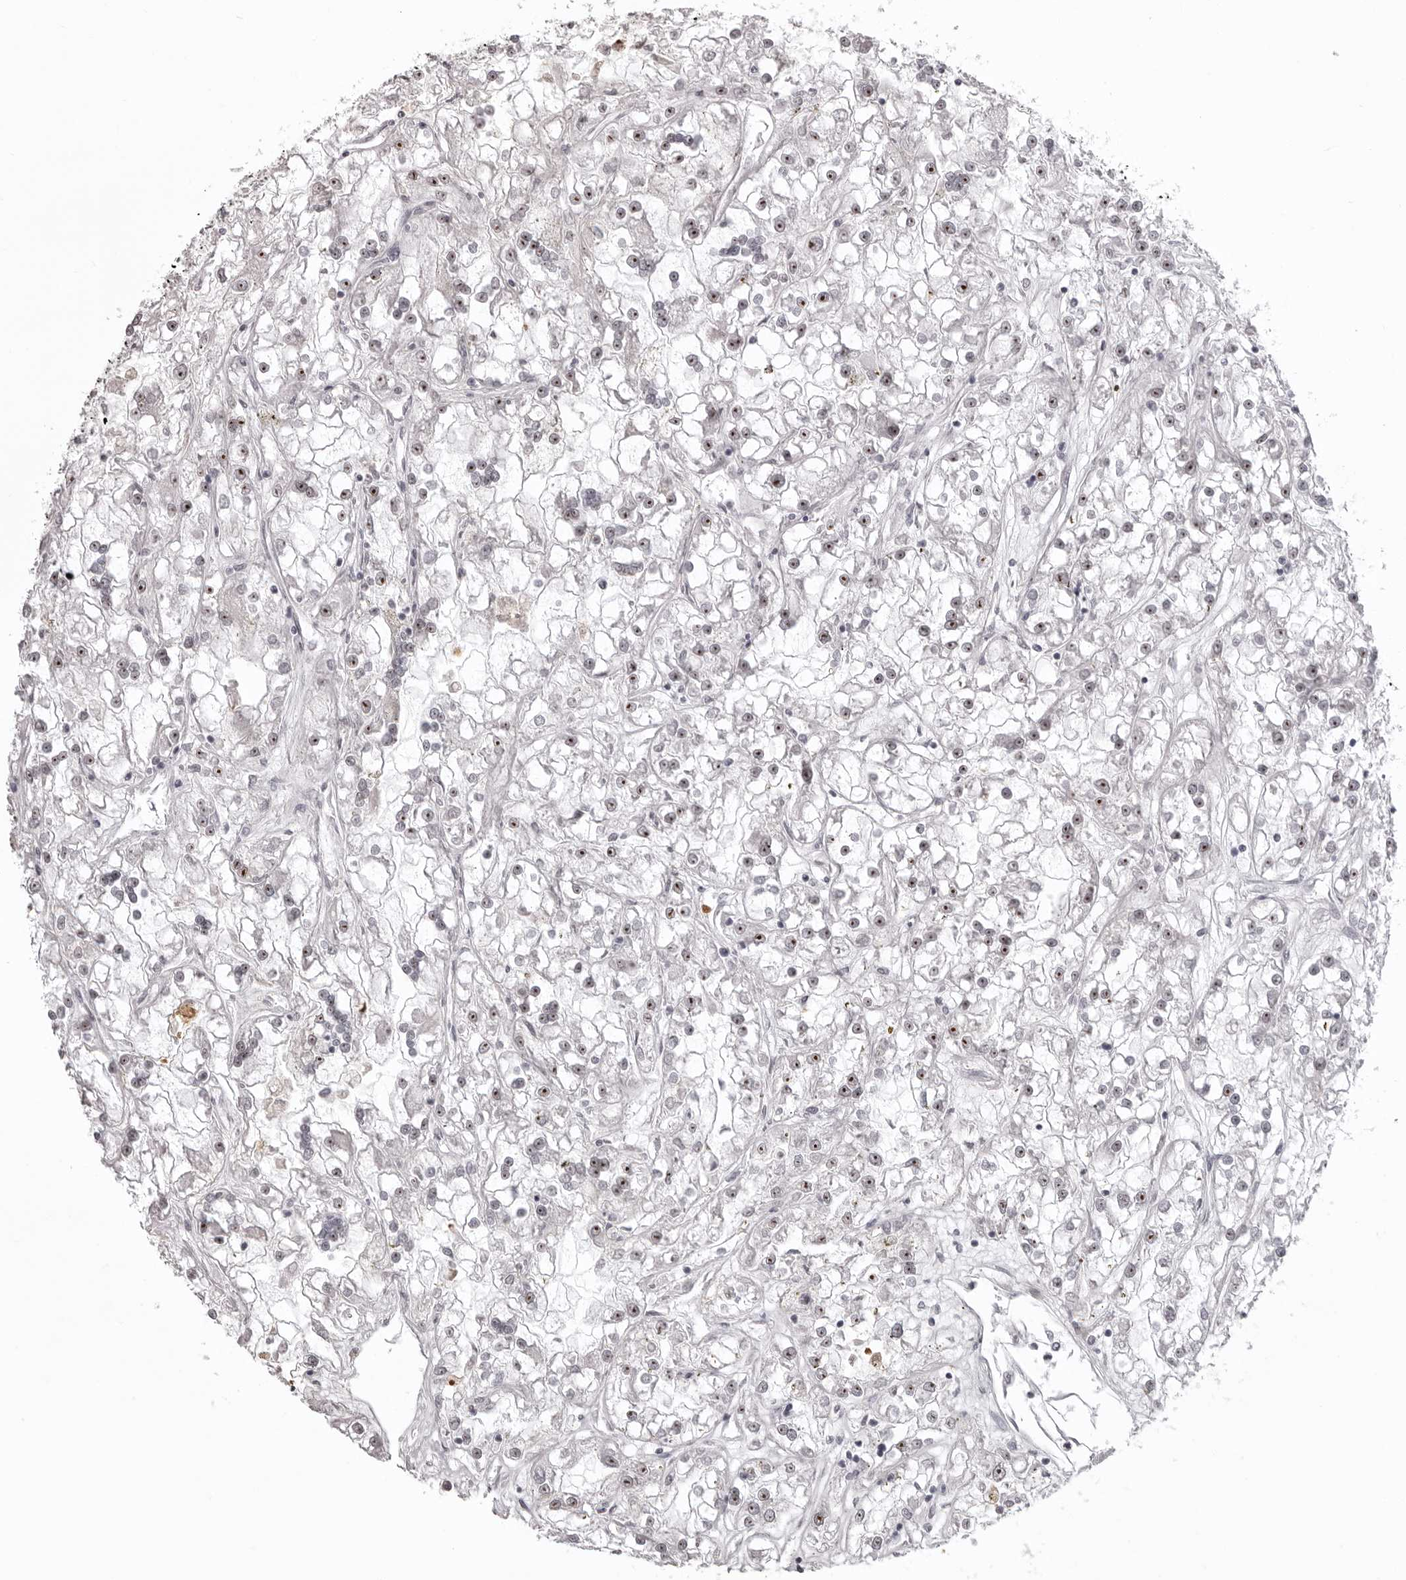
{"staining": {"intensity": "moderate", "quantity": ">75%", "location": "nuclear"}, "tissue": "renal cancer", "cell_type": "Tumor cells", "image_type": "cancer", "snomed": [{"axis": "morphology", "description": "Adenocarcinoma, NOS"}, {"axis": "topography", "description": "Kidney"}], "caption": "Protein staining of adenocarcinoma (renal) tissue exhibits moderate nuclear expression in approximately >75% of tumor cells.", "gene": "HELZ", "patient": {"sex": "female", "age": 52}}